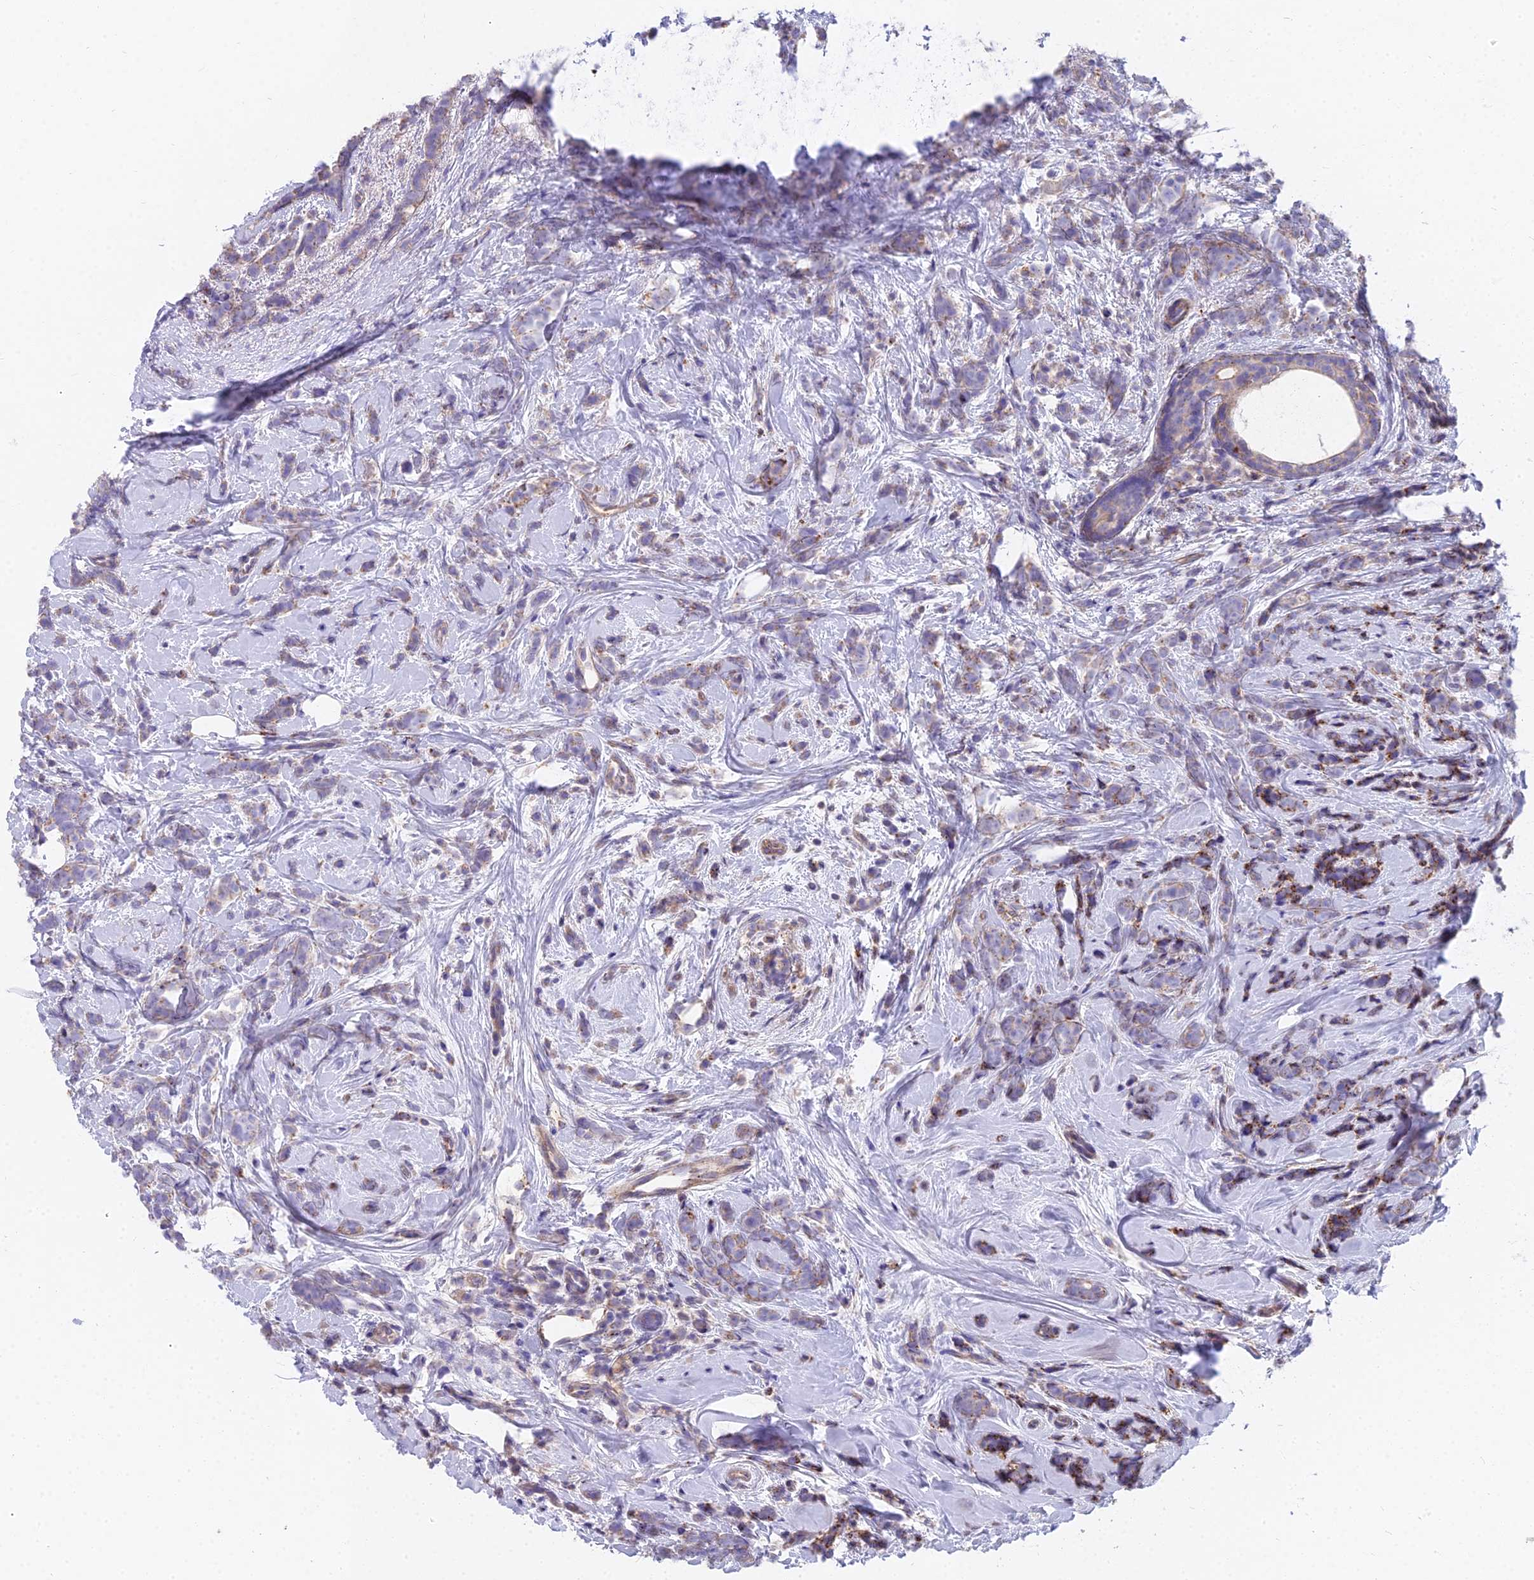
{"staining": {"intensity": "weak", "quantity": "25%-75%", "location": "cytoplasmic/membranous"}, "tissue": "breast cancer", "cell_type": "Tumor cells", "image_type": "cancer", "snomed": [{"axis": "morphology", "description": "Lobular carcinoma"}, {"axis": "topography", "description": "Breast"}], "caption": "This image displays breast cancer (lobular carcinoma) stained with immunohistochemistry to label a protein in brown. The cytoplasmic/membranous of tumor cells show weak positivity for the protein. Nuclei are counter-stained blue.", "gene": "FRMPD1", "patient": {"sex": "female", "age": 58}}